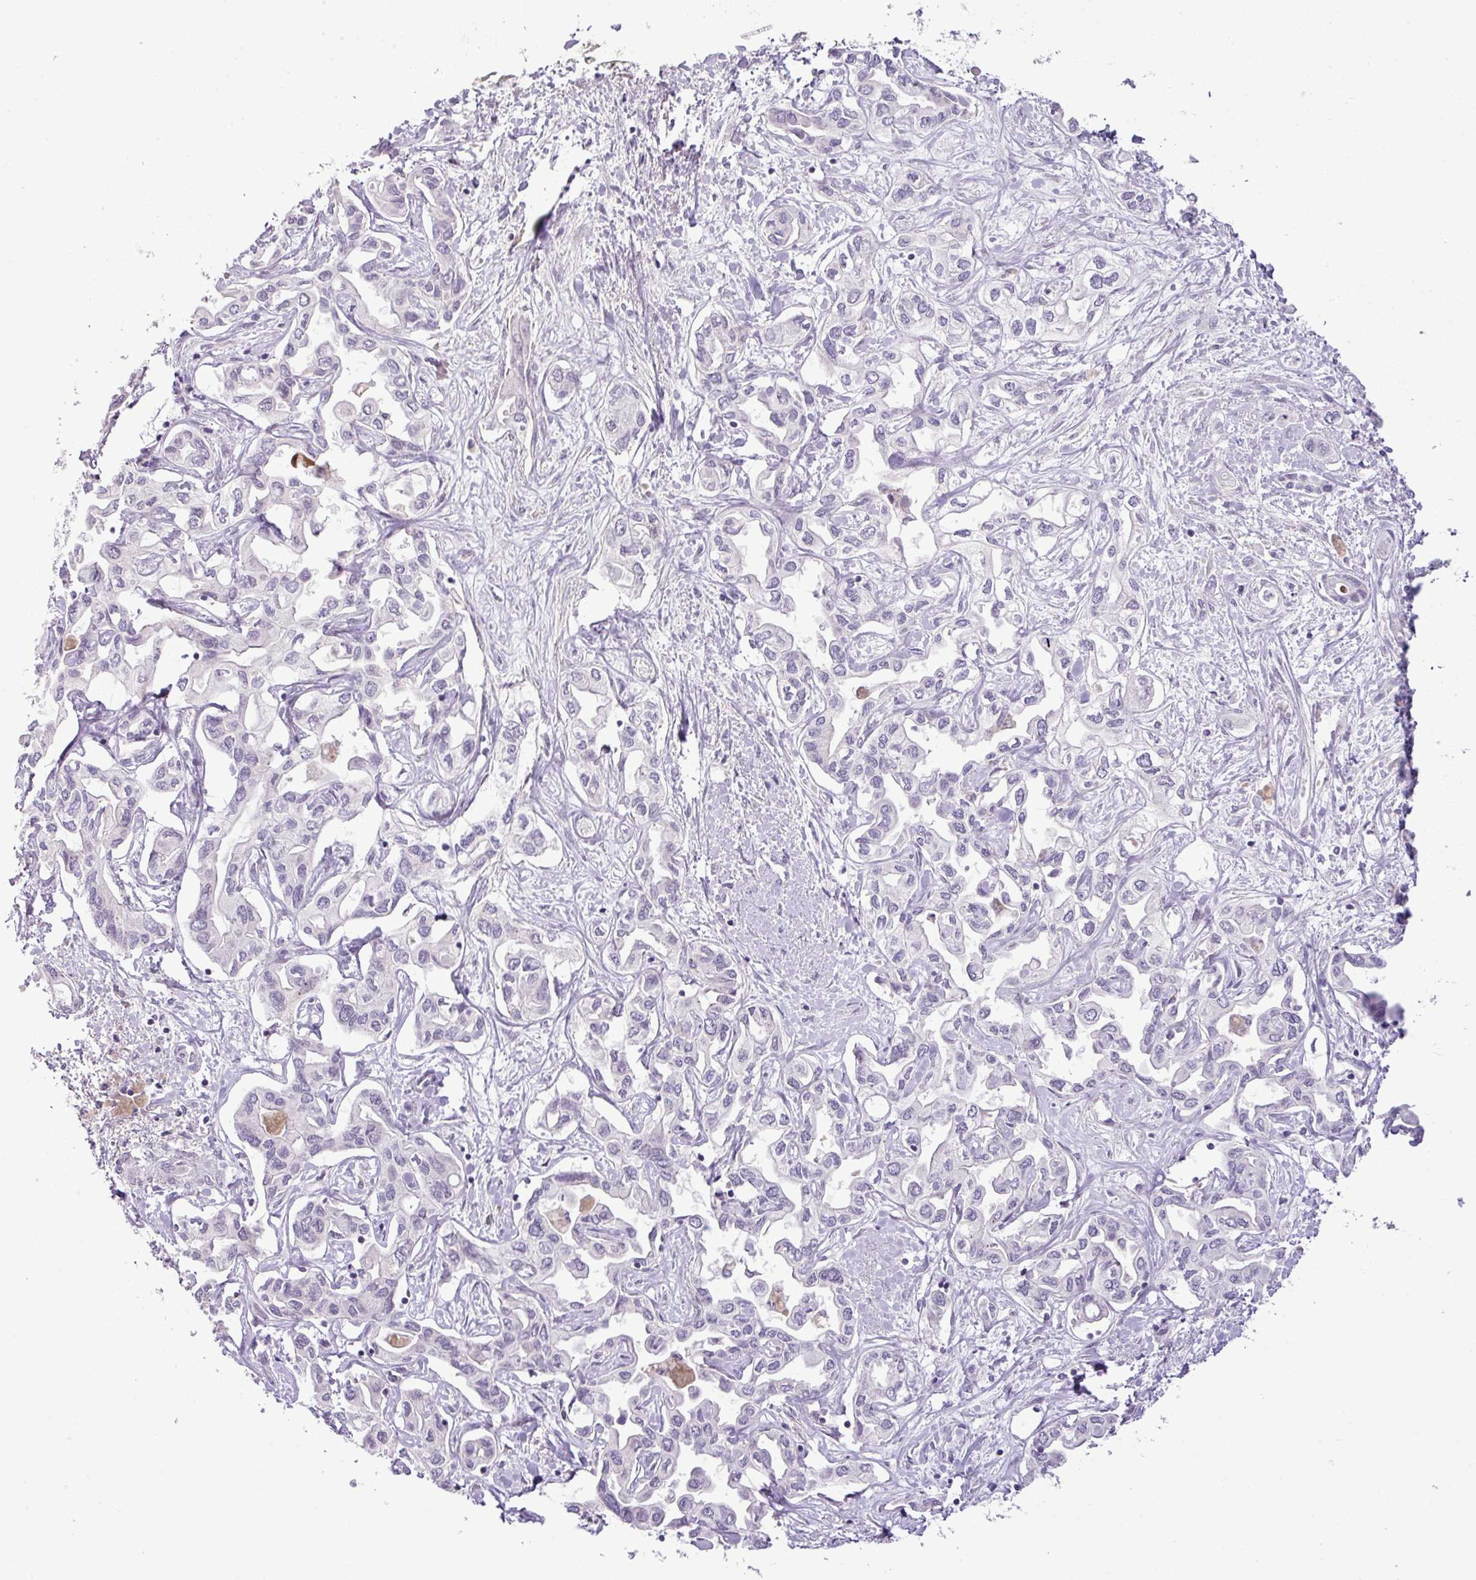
{"staining": {"intensity": "negative", "quantity": "none", "location": "none"}, "tissue": "liver cancer", "cell_type": "Tumor cells", "image_type": "cancer", "snomed": [{"axis": "morphology", "description": "Cholangiocarcinoma"}, {"axis": "topography", "description": "Liver"}], "caption": "A histopathology image of human liver cholangiocarcinoma is negative for staining in tumor cells.", "gene": "DNAJB13", "patient": {"sex": "female", "age": 64}}